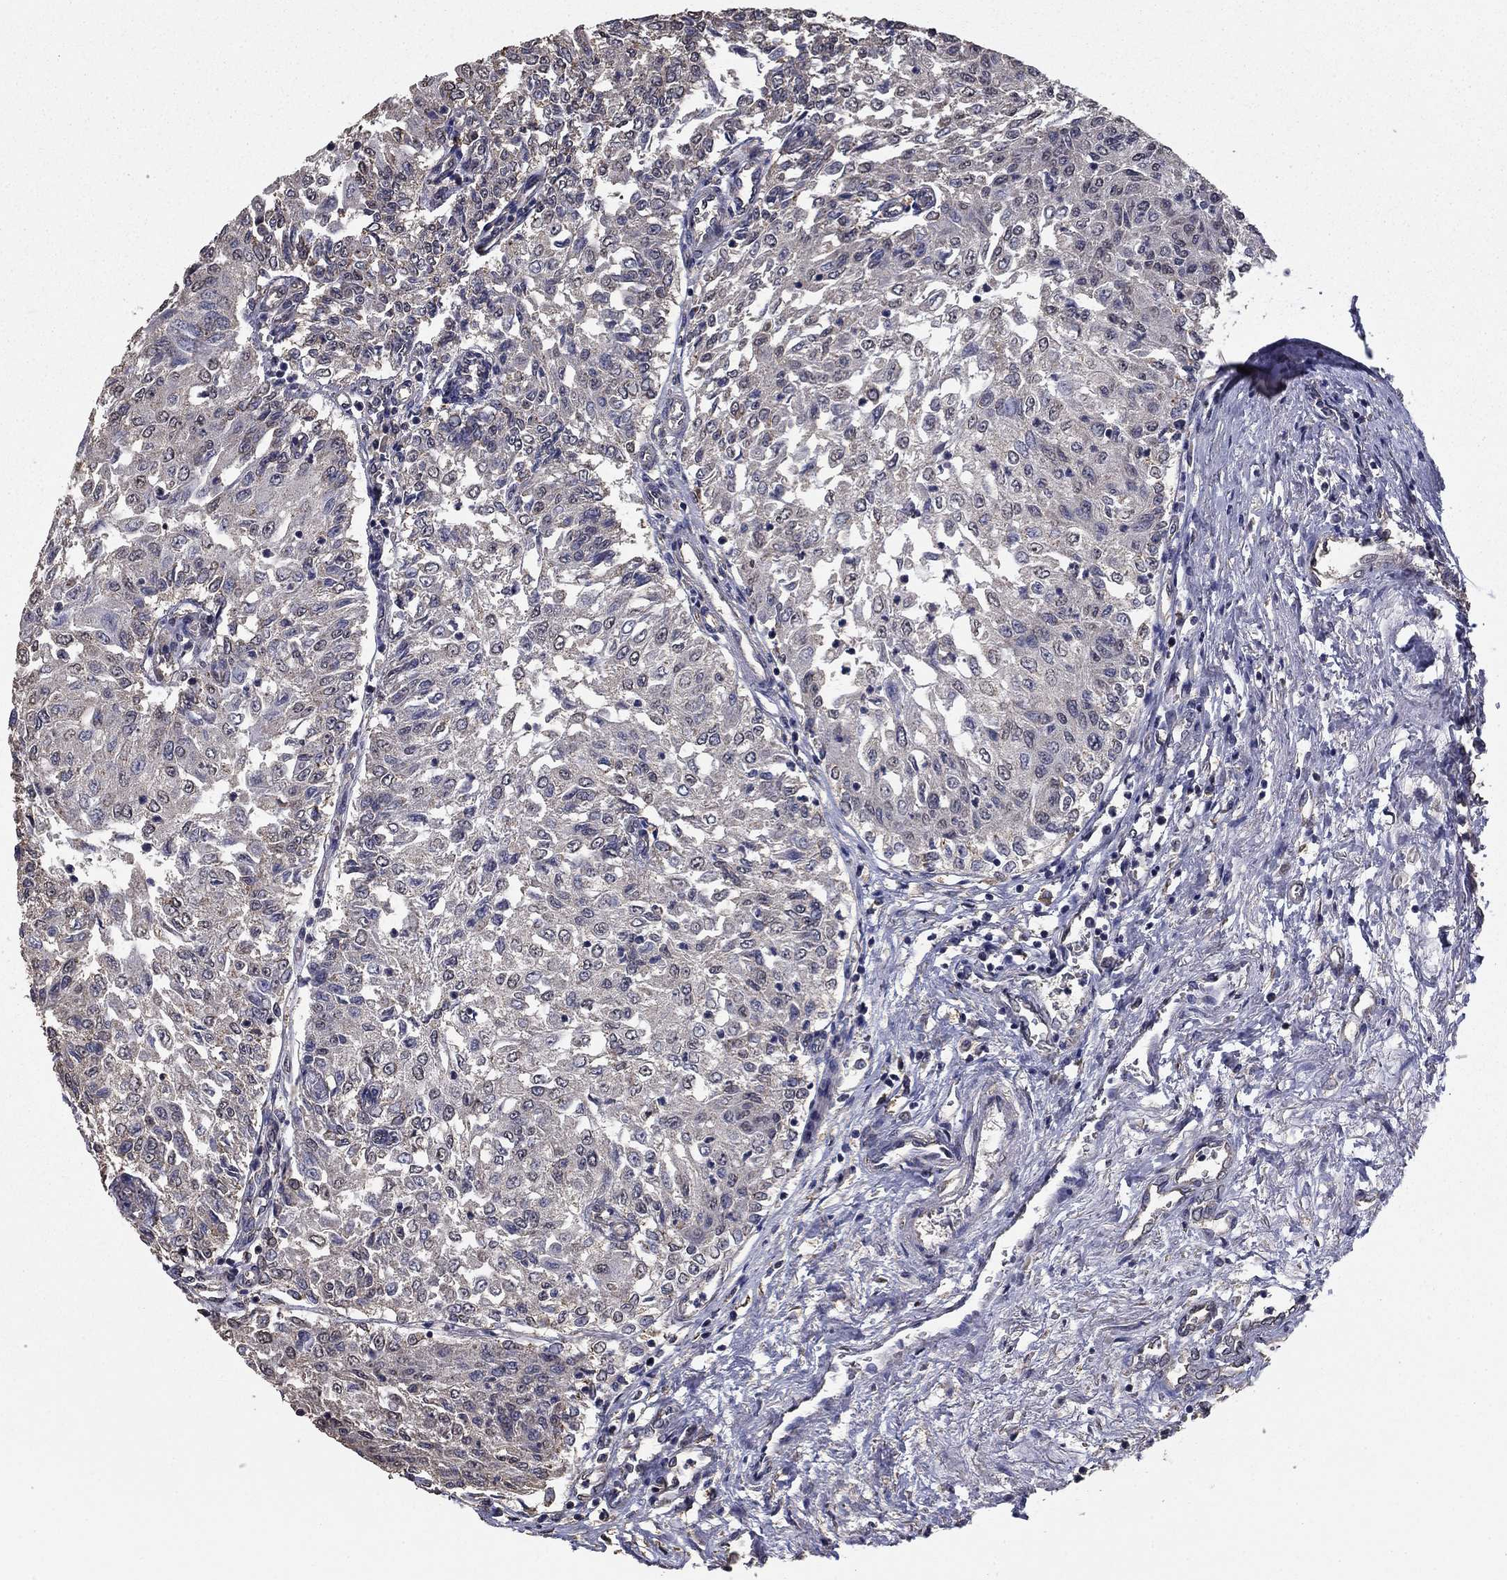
{"staining": {"intensity": "negative", "quantity": "none", "location": "none"}, "tissue": "urothelial cancer", "cell_type": "Tumor cells", "image_type": "cancer", "snomed": [{"axis": "morphology", "description": "Urothelial carcinoma, Low grade"}, {"axis": "topography", "description": "Urinary bladder"}], "caption": "Tumor cells are negative for protein expression in human urothelial cancer.", "gene": "MFAP3L", "patient": {"sex": "male", "age": 78}}